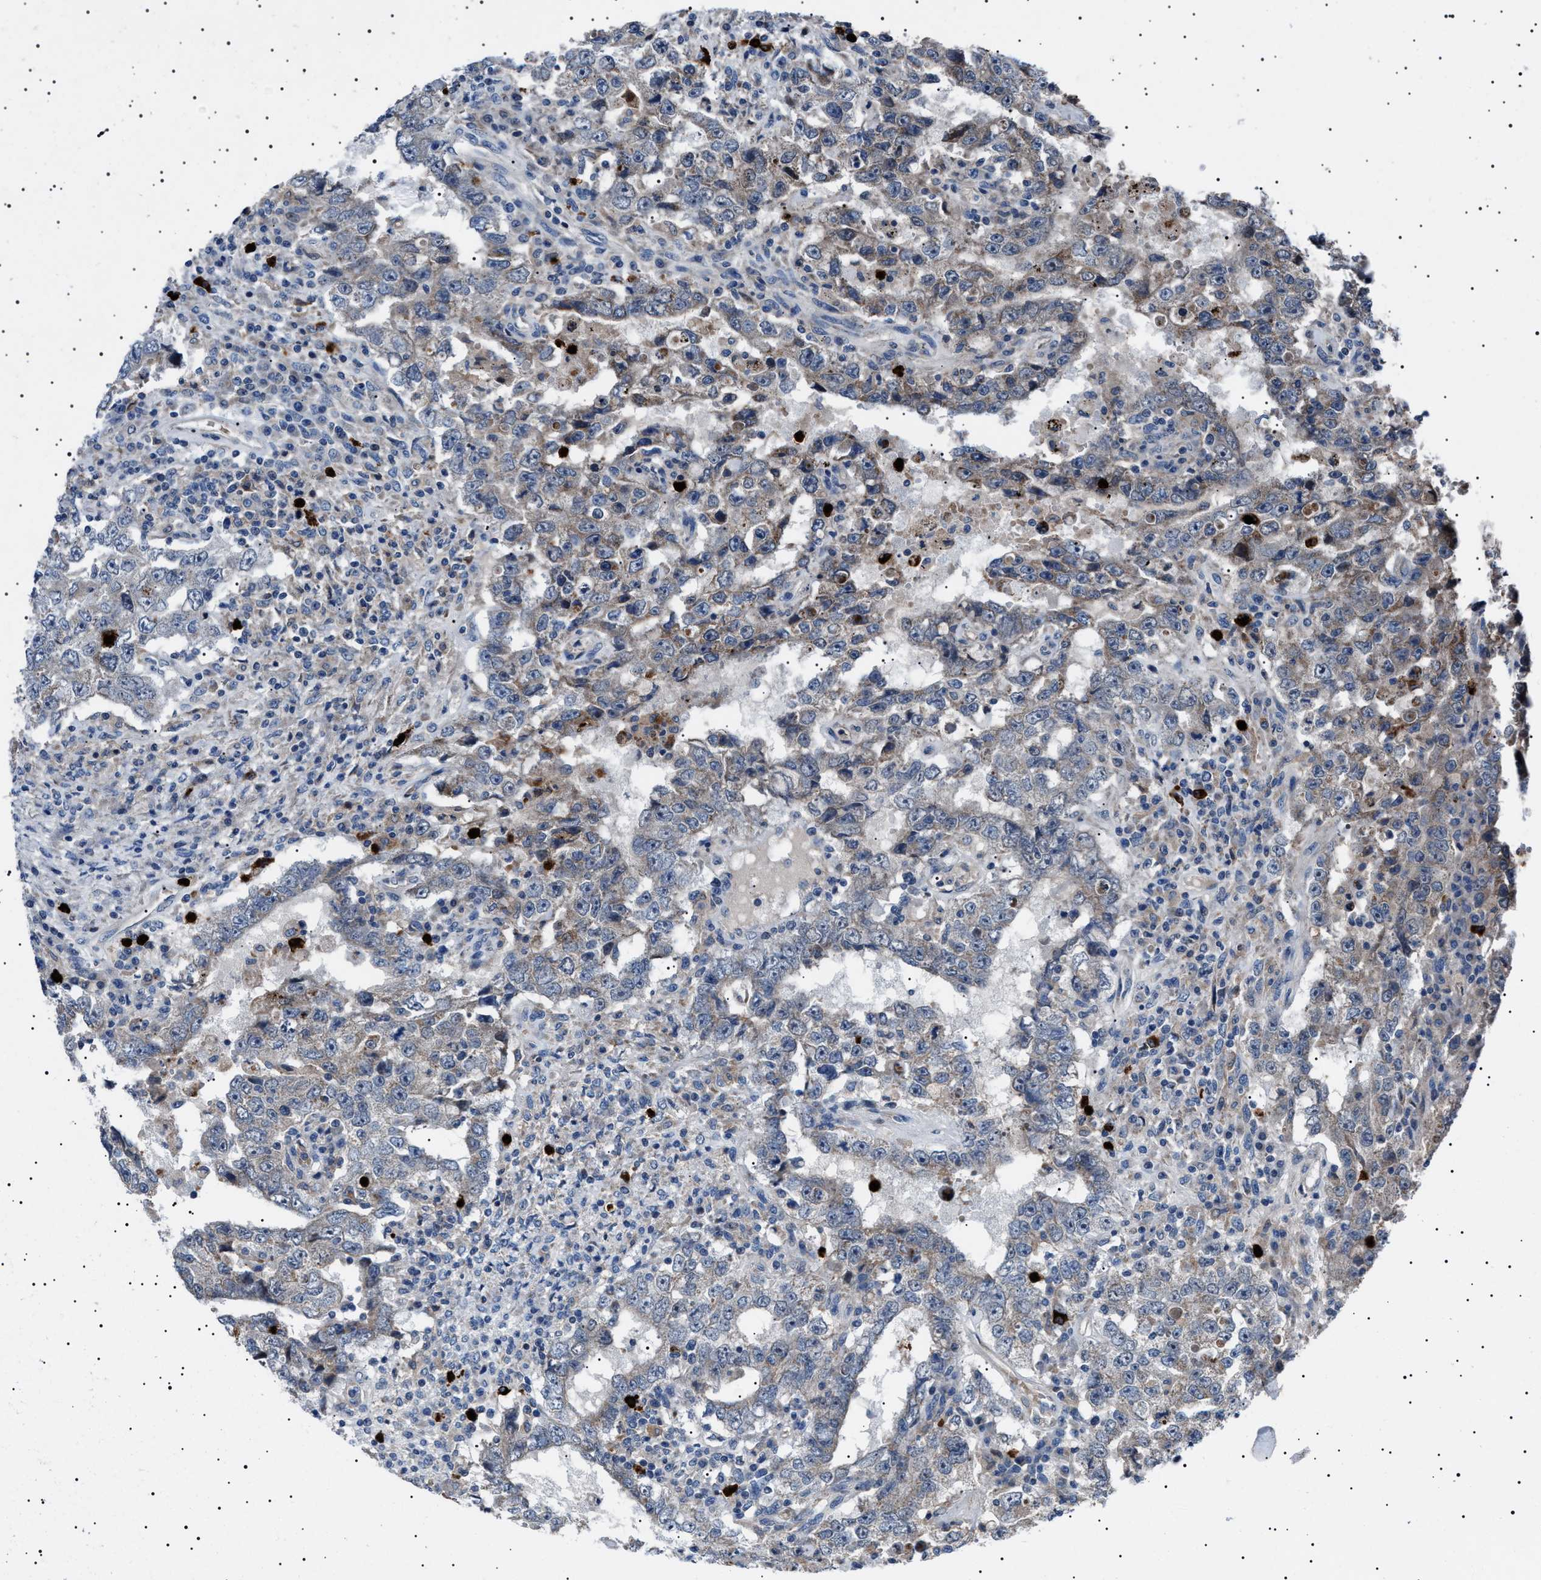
{"staining": {"intensity": "weak", "quantity": "<25%", "location": "cytoplasmic/membranous"}, "tissue": "testis cancer", "cell_type": "Tumor cells", "image_type": "cancer", "snomed": [{"axis": "morphology", "description": "Carcinoma, Embryonal, NOS"}, {"axis": "topography", "description": "Testis"}], "caption": "This histopathology image is of testis cancer (embryonal carcinoma) stained with immunohistochemistry (IHC) to label a protein in brown with the nuclei are counter-stained blue. There is no positivity in tumor cells.", "gene": "PTRH1", "patient": {"sex": "male", "age": 26}}